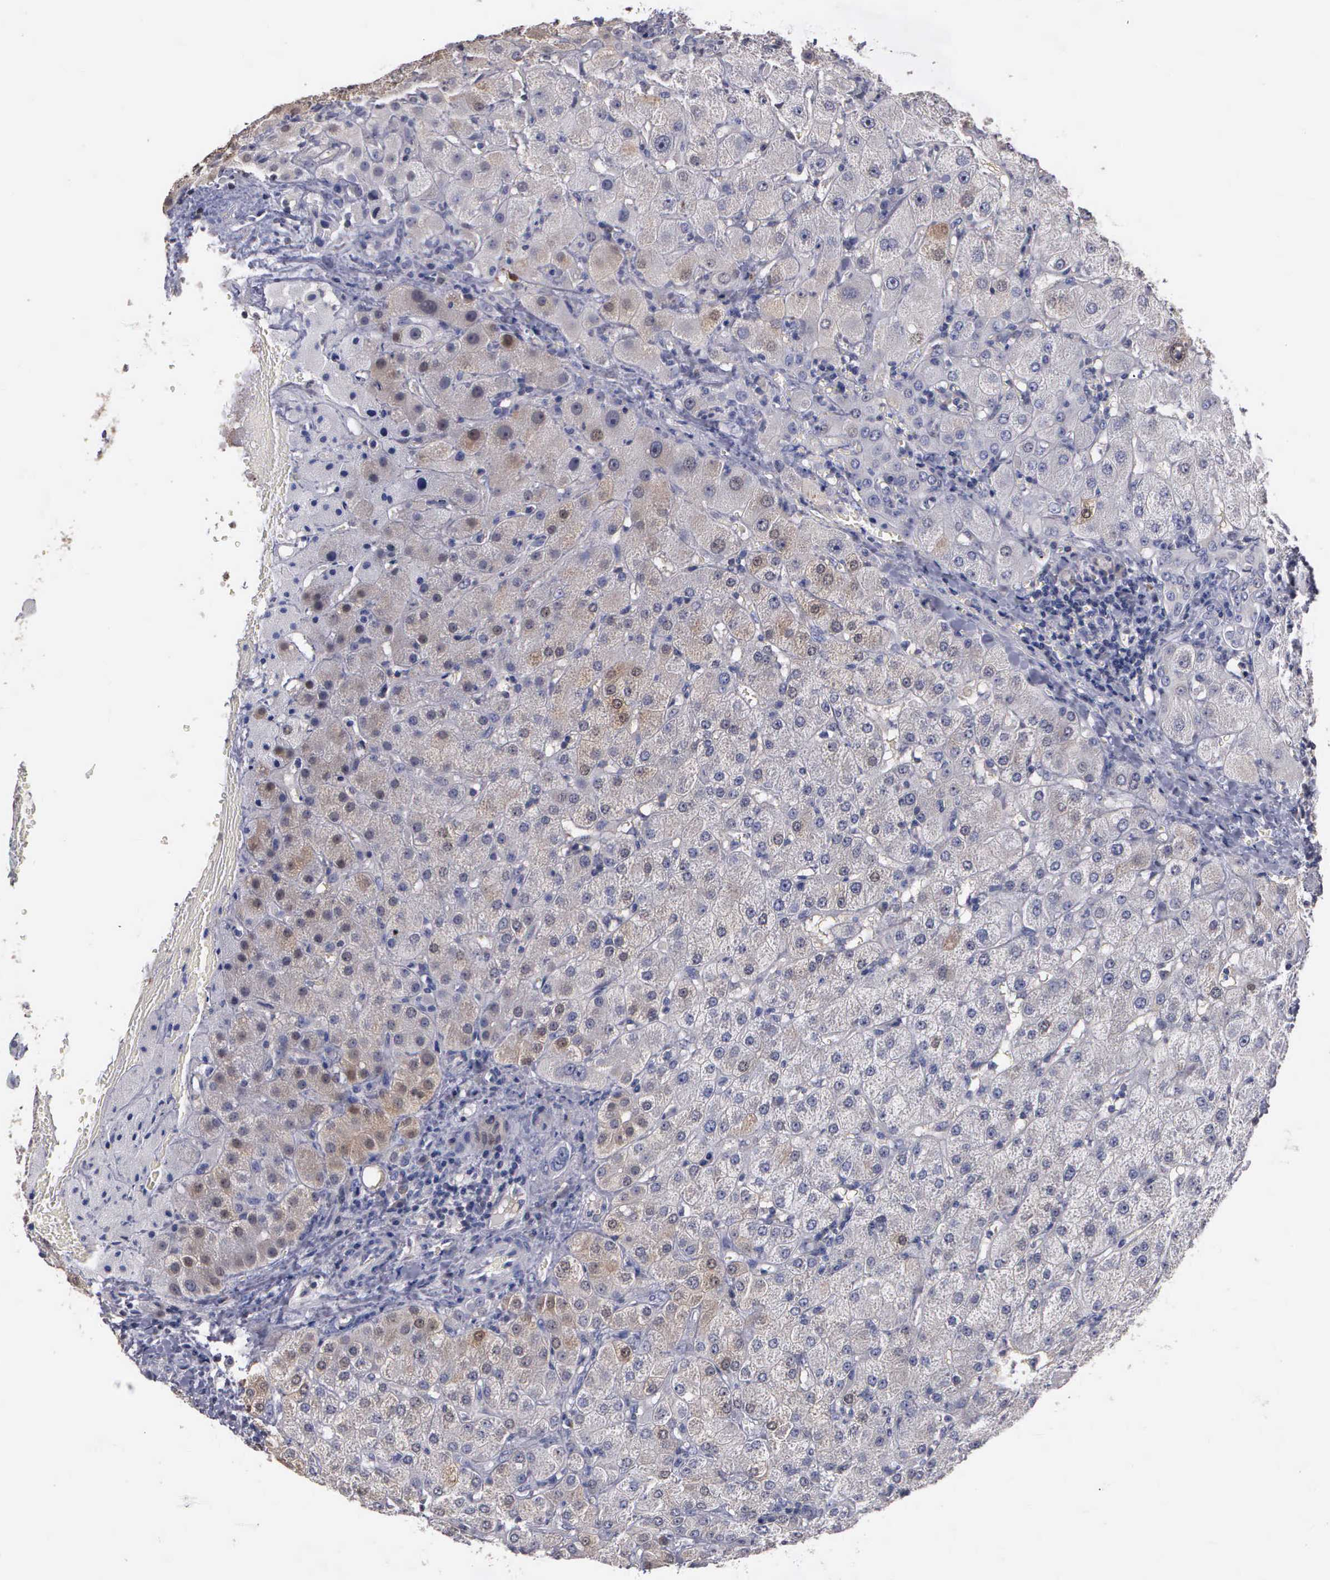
{"staining": {"intensity": "negative", "quantity": "none", "location": "none"}, "tissue": "liver", "cell_type": "Cholangiocytes", "image_type": "normal", "snomed": [{"axis": "morphology", "description": "Normal tissue, NOS"}, {"axis": "topography", "description": "Liver"}], "caption": "Immunohistochemistry (IHC) micrograph of normal liver stained for a protein (brown), which shows no staining in cholangiocytes. (DAB IHC, high magnification).", "gene": "ENO3", "patient": {"sex": "female", "age": 79}}